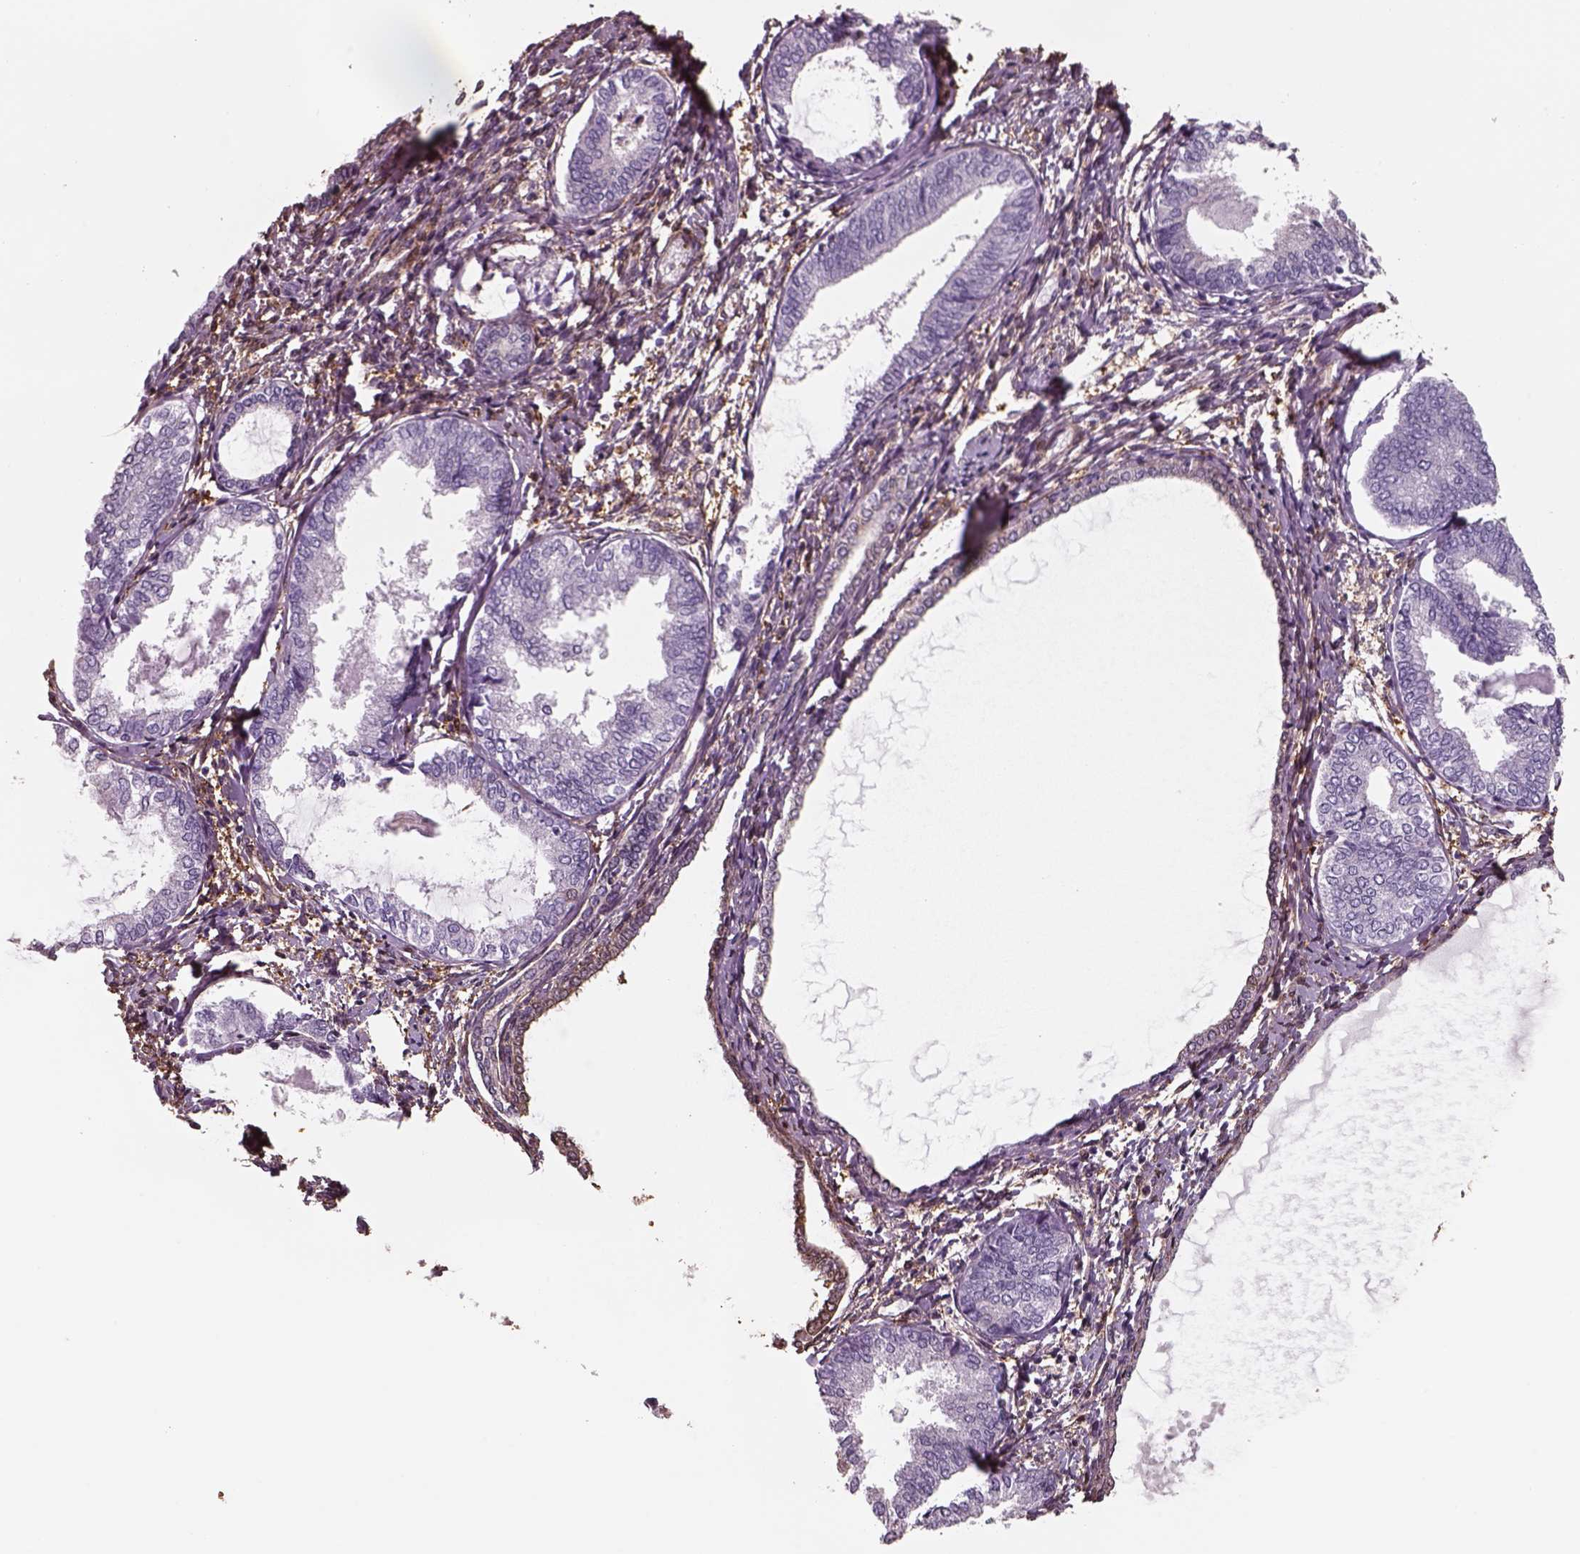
{"staining": {"intensity": "weak", "quantity": "<25%", "location": "cytoplasmic/membranous"}, "tissue": "endometrial cancer", "cell_type": "Tumor cells", "image_type": "cancer", "snomed": [{"axis": "morphology", "description": "Adenocarcinoma, NOS"}, {"axis": "topography", "description": "Endometrium"}], "caption": "A photomicrograph of human endometrial adenocarcinoma is negative for staining in tumor cells.", "gene": "ISYNA1", "patient": {"sex": "female", "age": 68}}